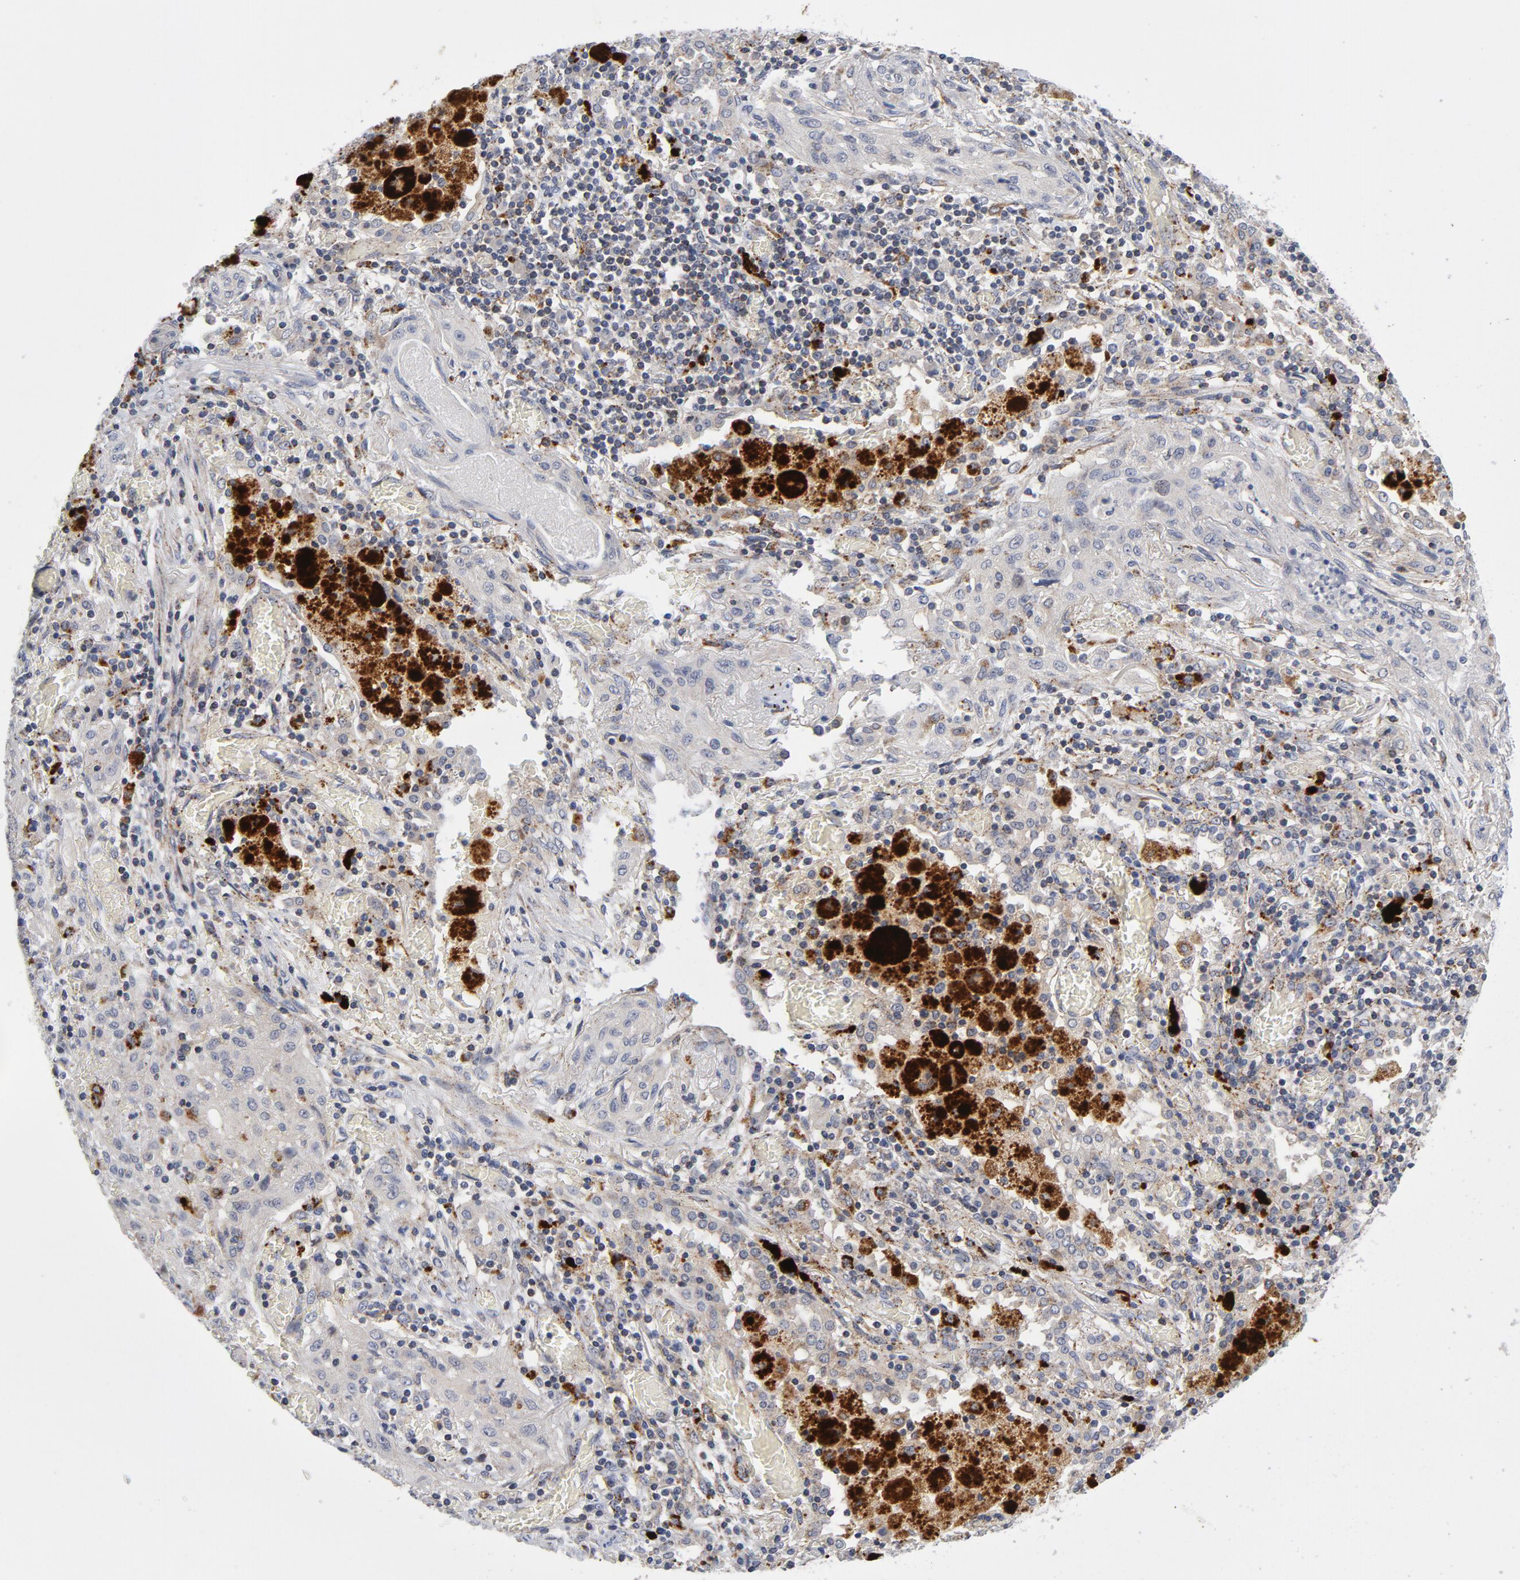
{"staining": {"intensity": "negative", "quantity": "none", "location": "none"}, "tissue": "lung cancer", "cell_type": "Tumor cells", "image_type": "cancer", "snomed": [{"axis": "morphology", "description": "Squamous cell carcinoma, NOS"}, {"axis": "topography", "description": "Lung"}], "caption": "Tumor cells are negative for protein expression in human lung cancer. The staining was performed using DAB to visualize the protein expression in brown, while the nuclei were stained in blue with hematoxylin (Magnification: 20x).", "gene": "AKT2", "patient": {"sex": "female", "age": 47}}